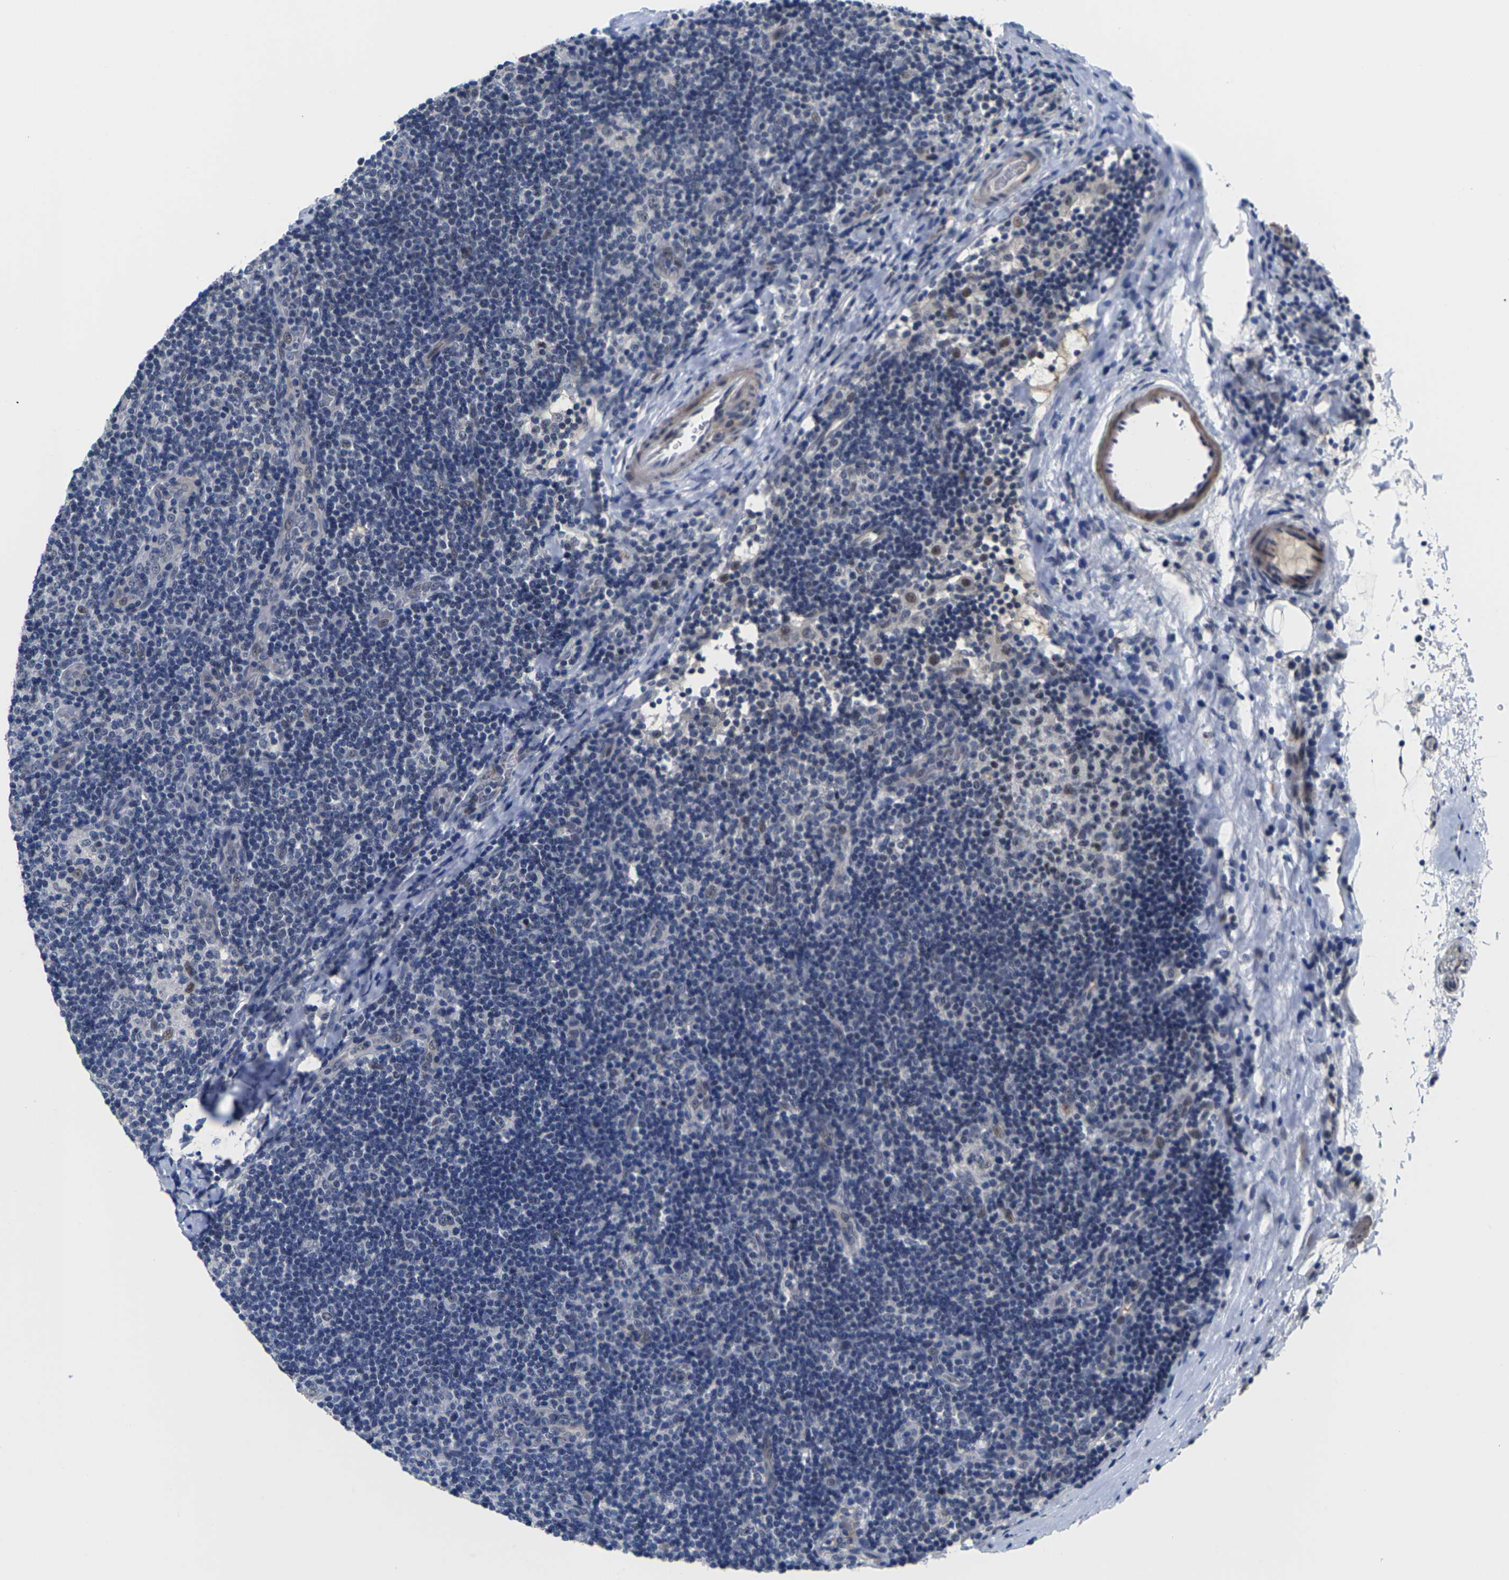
{"staining": {"intensity": "weak", "quantity": ">75%", "location": "nuclear"}, "tissue": "lymphoma", "cell_type": "Tumor cells", "image_type": "cancer", "snomed": [{"axis": "morphology", "description": "Hodgkin's disease, NOS"}, {"axis": "topography", "description": "Lymph node"}], "caption": "IHC (DAB) staining of human lymphoma exhibits weak nuclear protein staining in approximately >75% of tumor cells.", "gene": "ST6GAL2", "patient": {"sex": "female", "age": 57}}